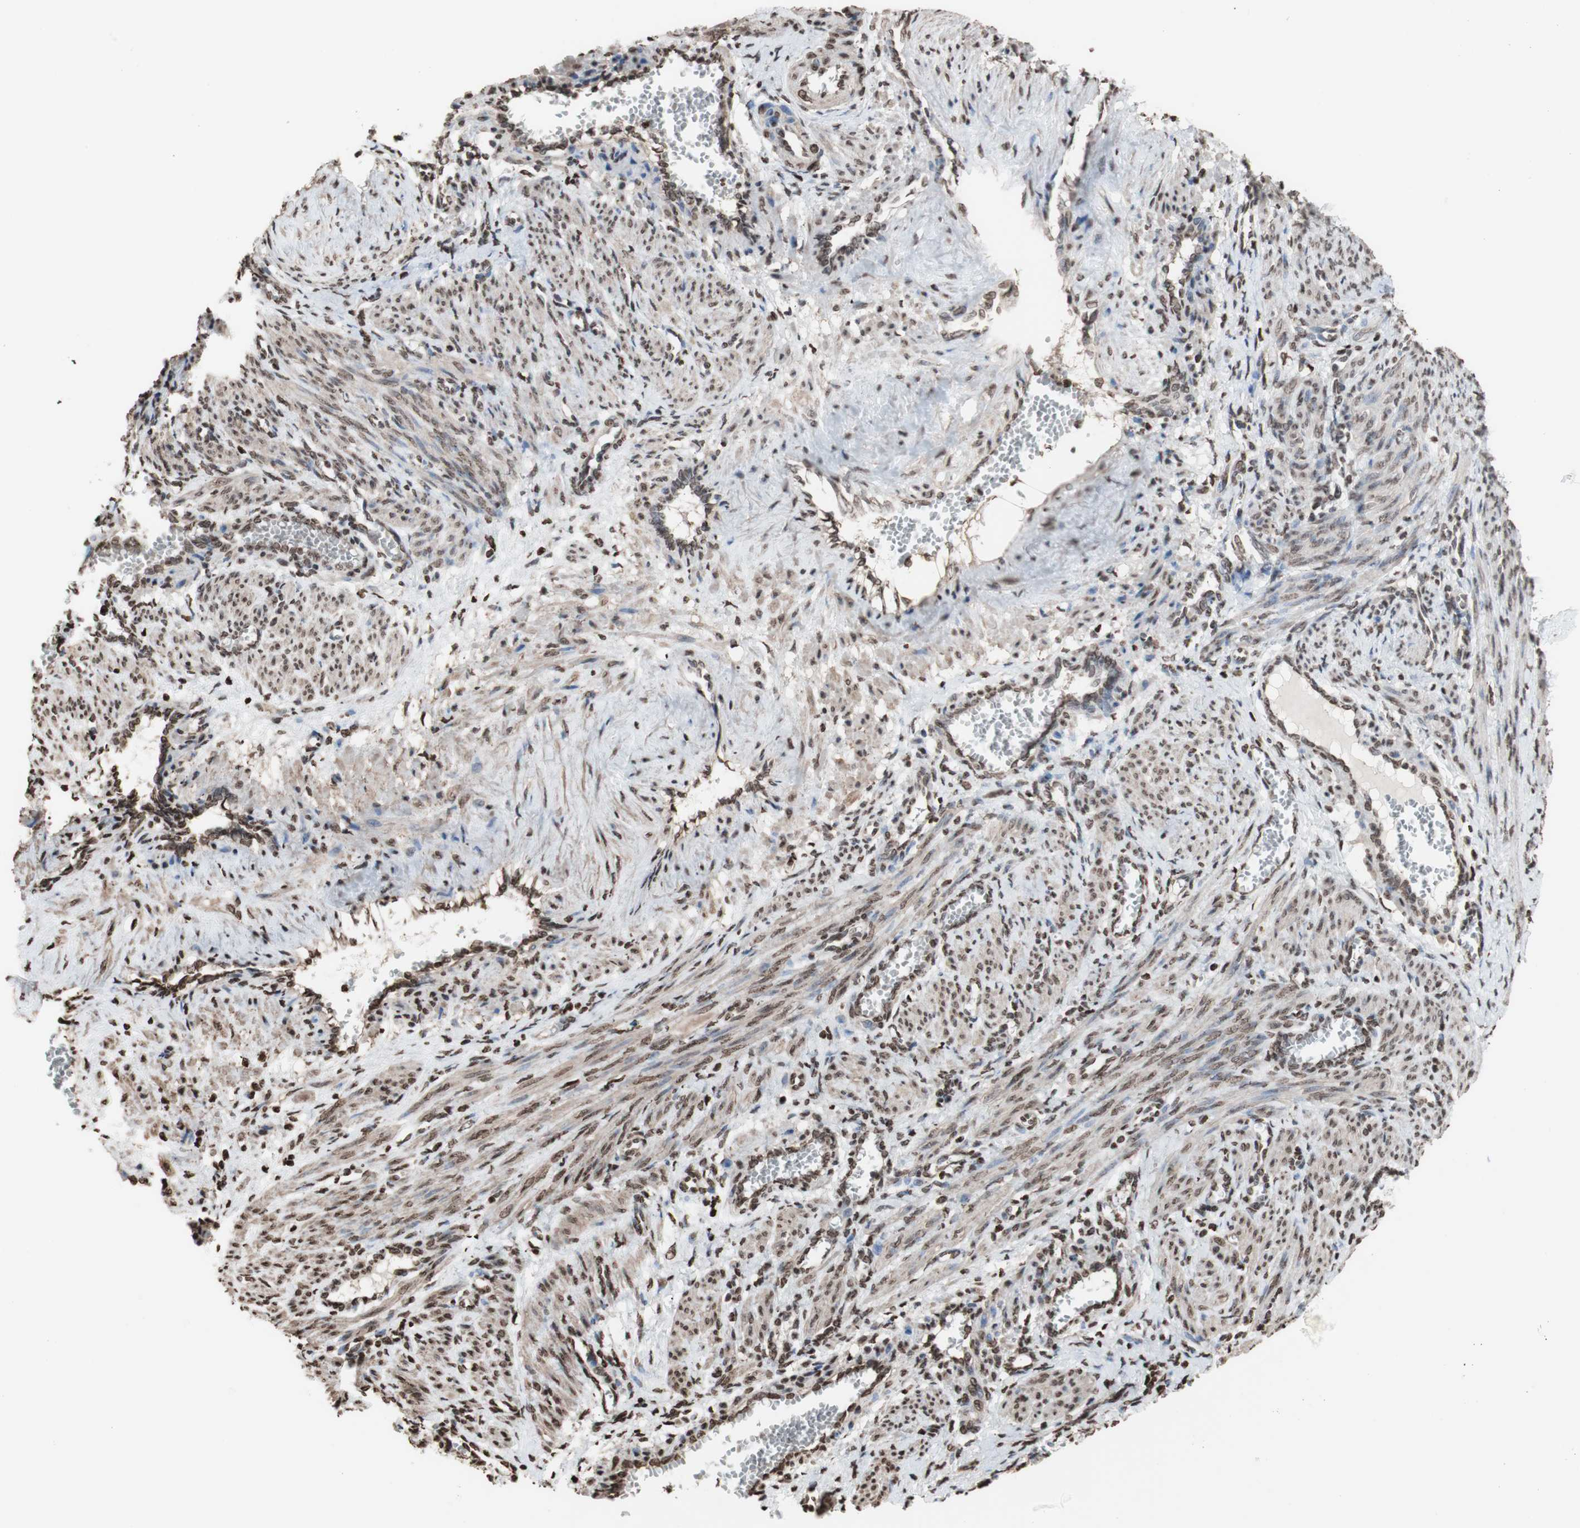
{"staining": {"intensity": "moderate", "quantity": "25%-75%", "location": "cytoplasmic/membranous,nuclear"}, "tissue": "smooth muscle", "cell_type": "Smooth muscle cells", "image_type": "normal", "snomed": [{"axis": "morphology", "description": "Normal tissue, NOS"}, {"axis": "topography", "description": "Endometrium"}], "caption": "Smooth muscle stained with IHC displays moderate cytoplasmic/membranous,nuclear staining in about 25%-75% of smooth muscle cells.", "gene": "SNAI2", "patient": {"sex": "female", "age": 33}}